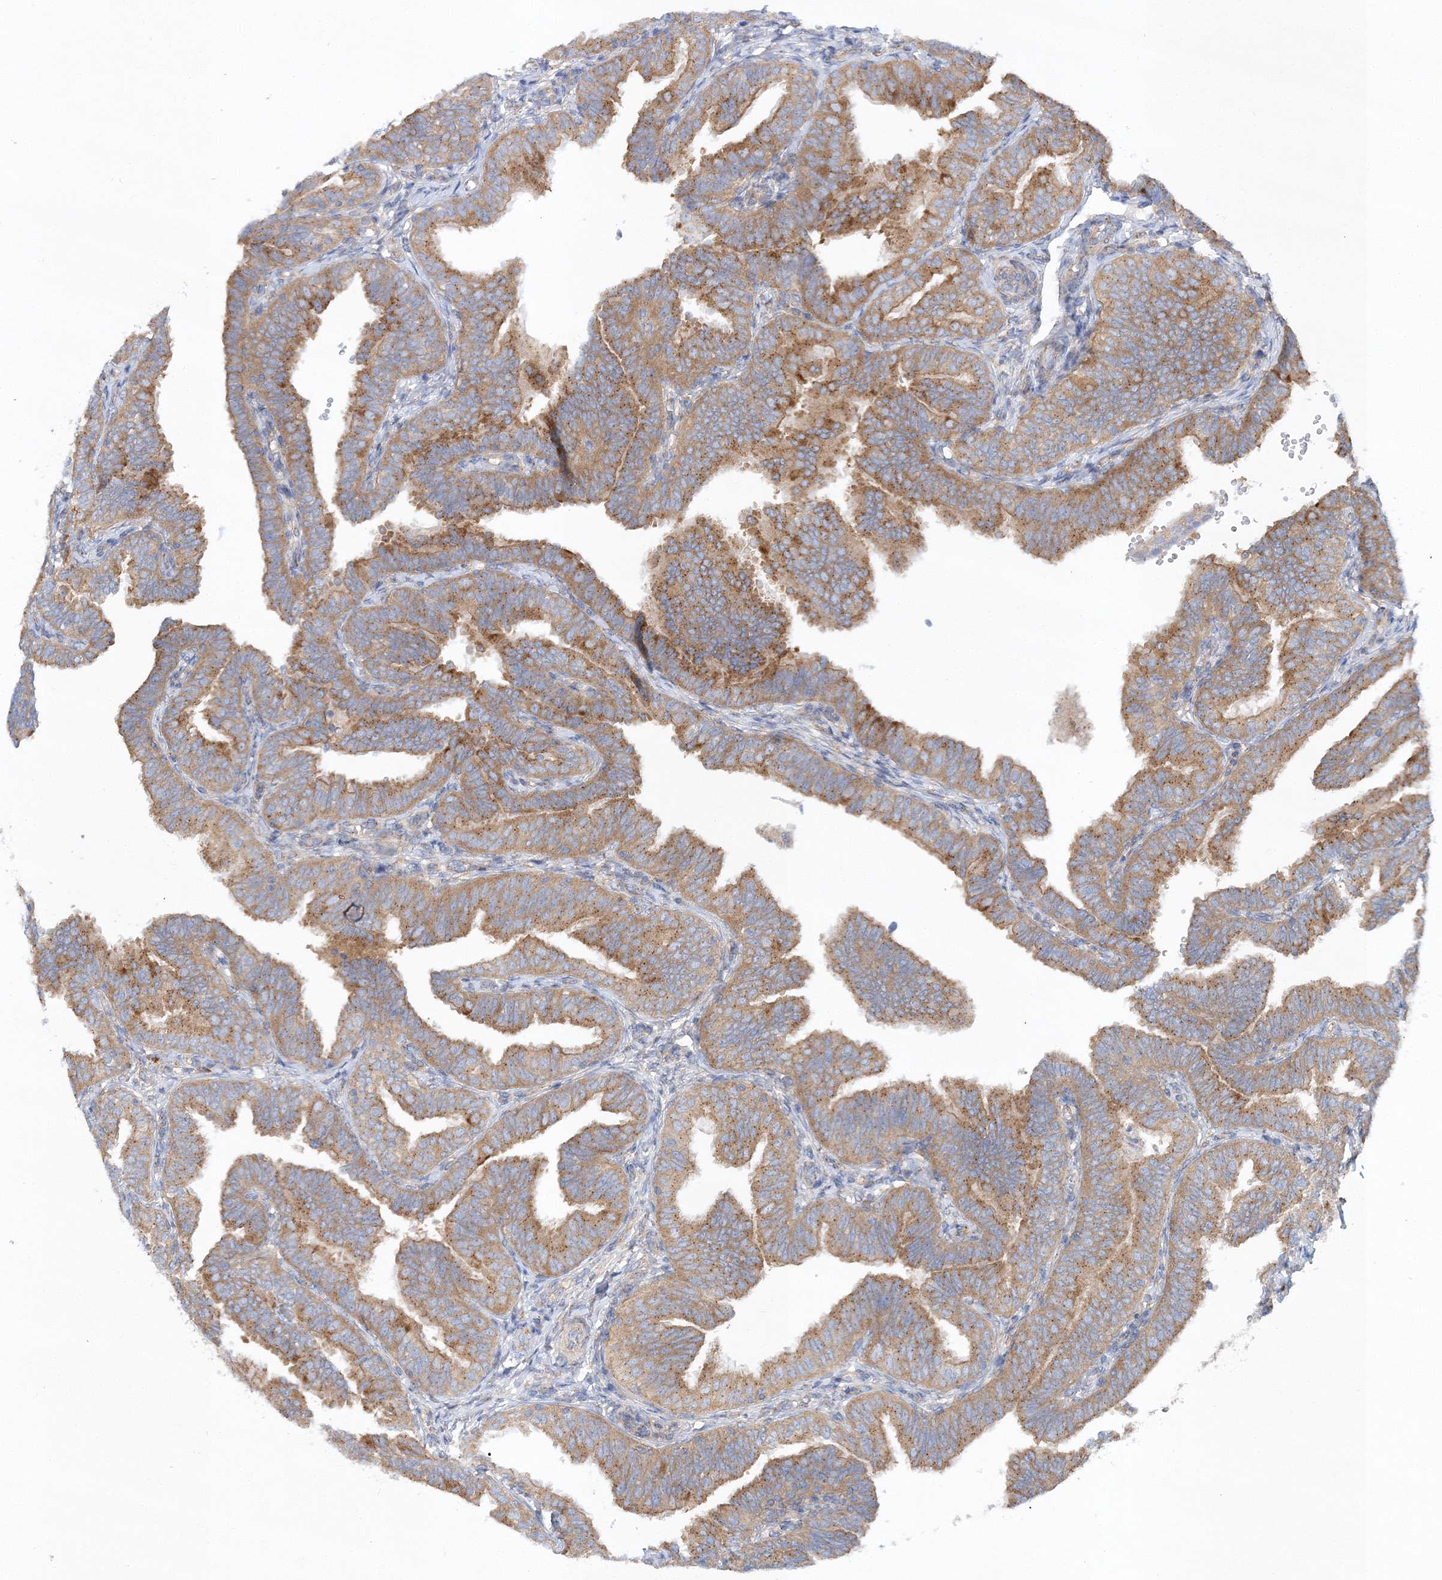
{"staining": {"intensity": "moderate", "quantity": ">75%", "location": "cytoplasmic/membranous"}, "tissue": "fallopian tube", "cell_type": "Glandular cells", "image_type": "normal", "snomed": [{"axis": "morphology", "description": "Normal tissue, NOS"}, {"axis": "topography", "description": "Fallopian tube"}], "caption": "Fallopian tube stained with immunohistochemistry displays moderate cytoplasmic/membranous positivity in approximately >75% of glandular cells.", "gene": "SEC23IP", "patient": {"sex": "female", "age": 35}}